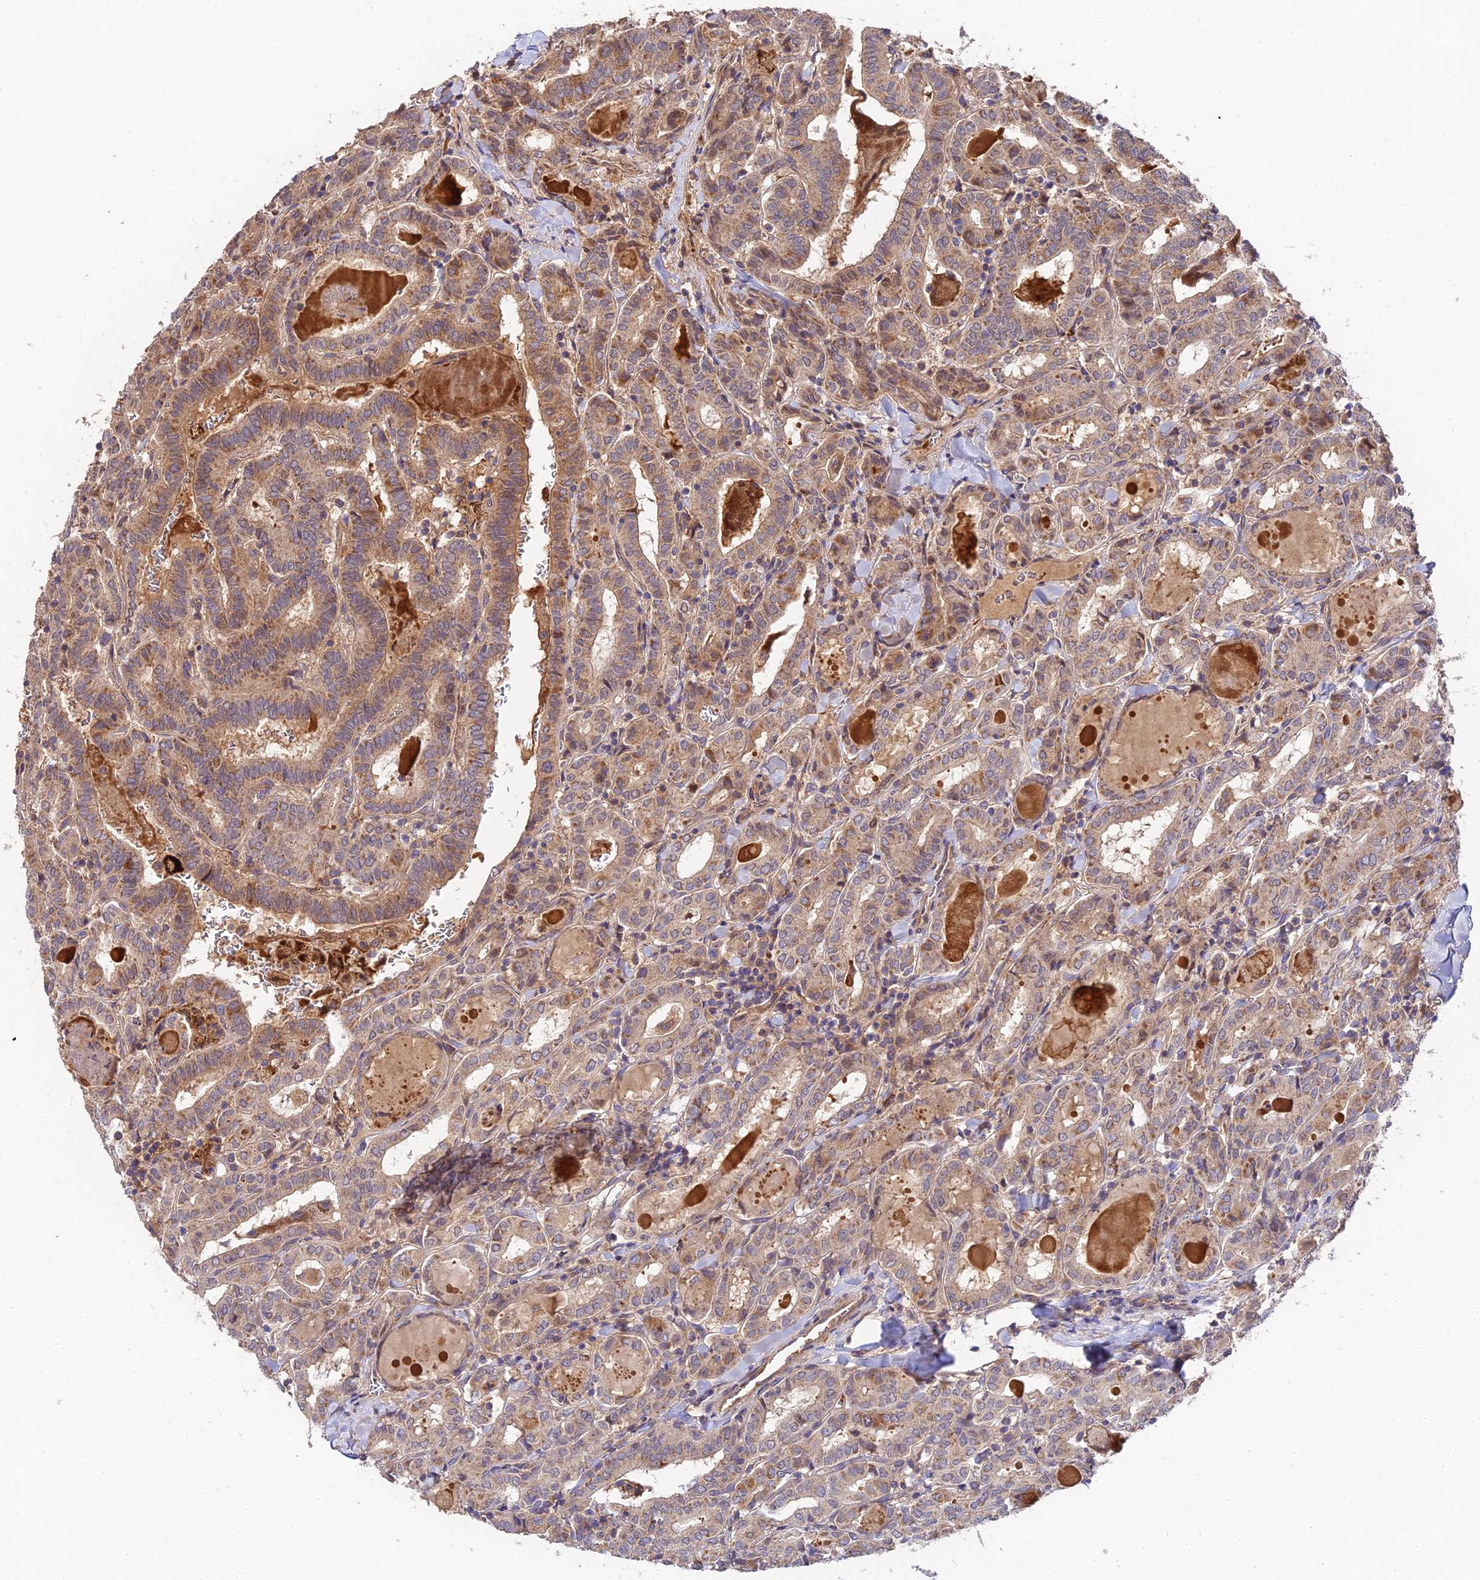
{"staining": {"intensity": "moderate", "quantity": "25%-75%", "location": "cytoplasmic/membranous"}, "tissue": "thyroid cancer", "cell_type": "Tumor cells", "image_type": "cancer", "snomed": [{"axis": "morphology", "description": "Papillary adenocarcinoma, NOS"}, {"axis": "topography", "description": "Thyroid gland"}], "caption": "Immunohistochemistry (DAB) staining of human thyroid cancer (papillary adenocarcinoma) displays moderate cytoplasmic/membranous protein staining in about 25%-75% of tumor cells.", "gene": "C3orf20", "patient": {"sex": "female", "age": 72}}